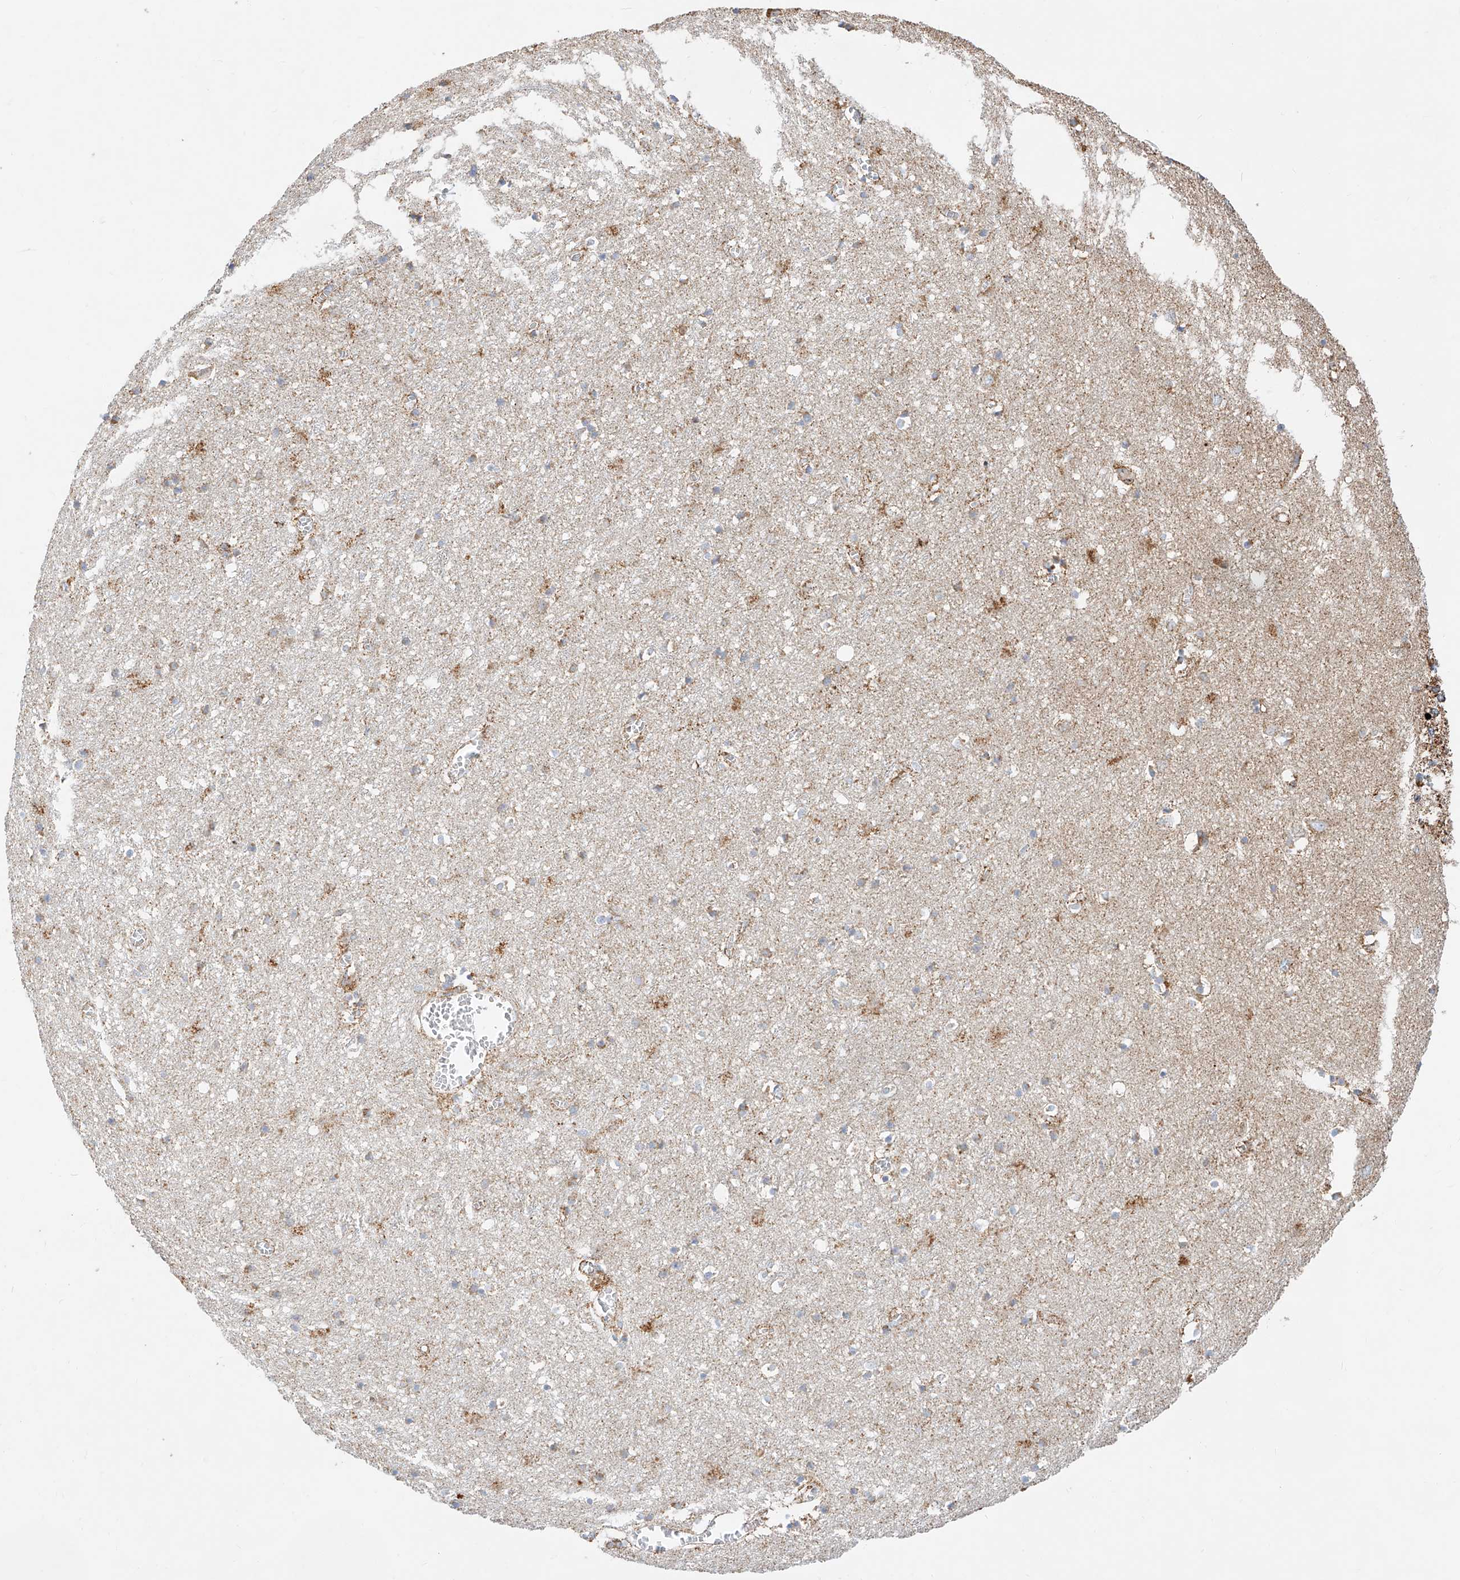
{"staining": {"intensity": "moderate", "quantity": ">75%", "location": "cytoplasmic/membranous"}, "tissue": "cerebral cortex", "cell_type": "Endothelial cells", "image_type": "normal", "snomed": [{"axis": "morphology", "description": "Normal tissue, NOS"}, {"axis": "topography", "description": "Cerebral cortex"}], "caption": "Cerebral cortex stained with DAB immunohistochemistry (IHC) demonstrates medium levels of moderate cytoplasmic/membranous expression in approximately >75% of endothelial cells. The protein of interest is stained brown, and the nuclei are stained in blue (DAB IHC with brightfield microscopy, high magnification).", "gene": "CST9", "patient": {"sex": "female", "age": 64}}